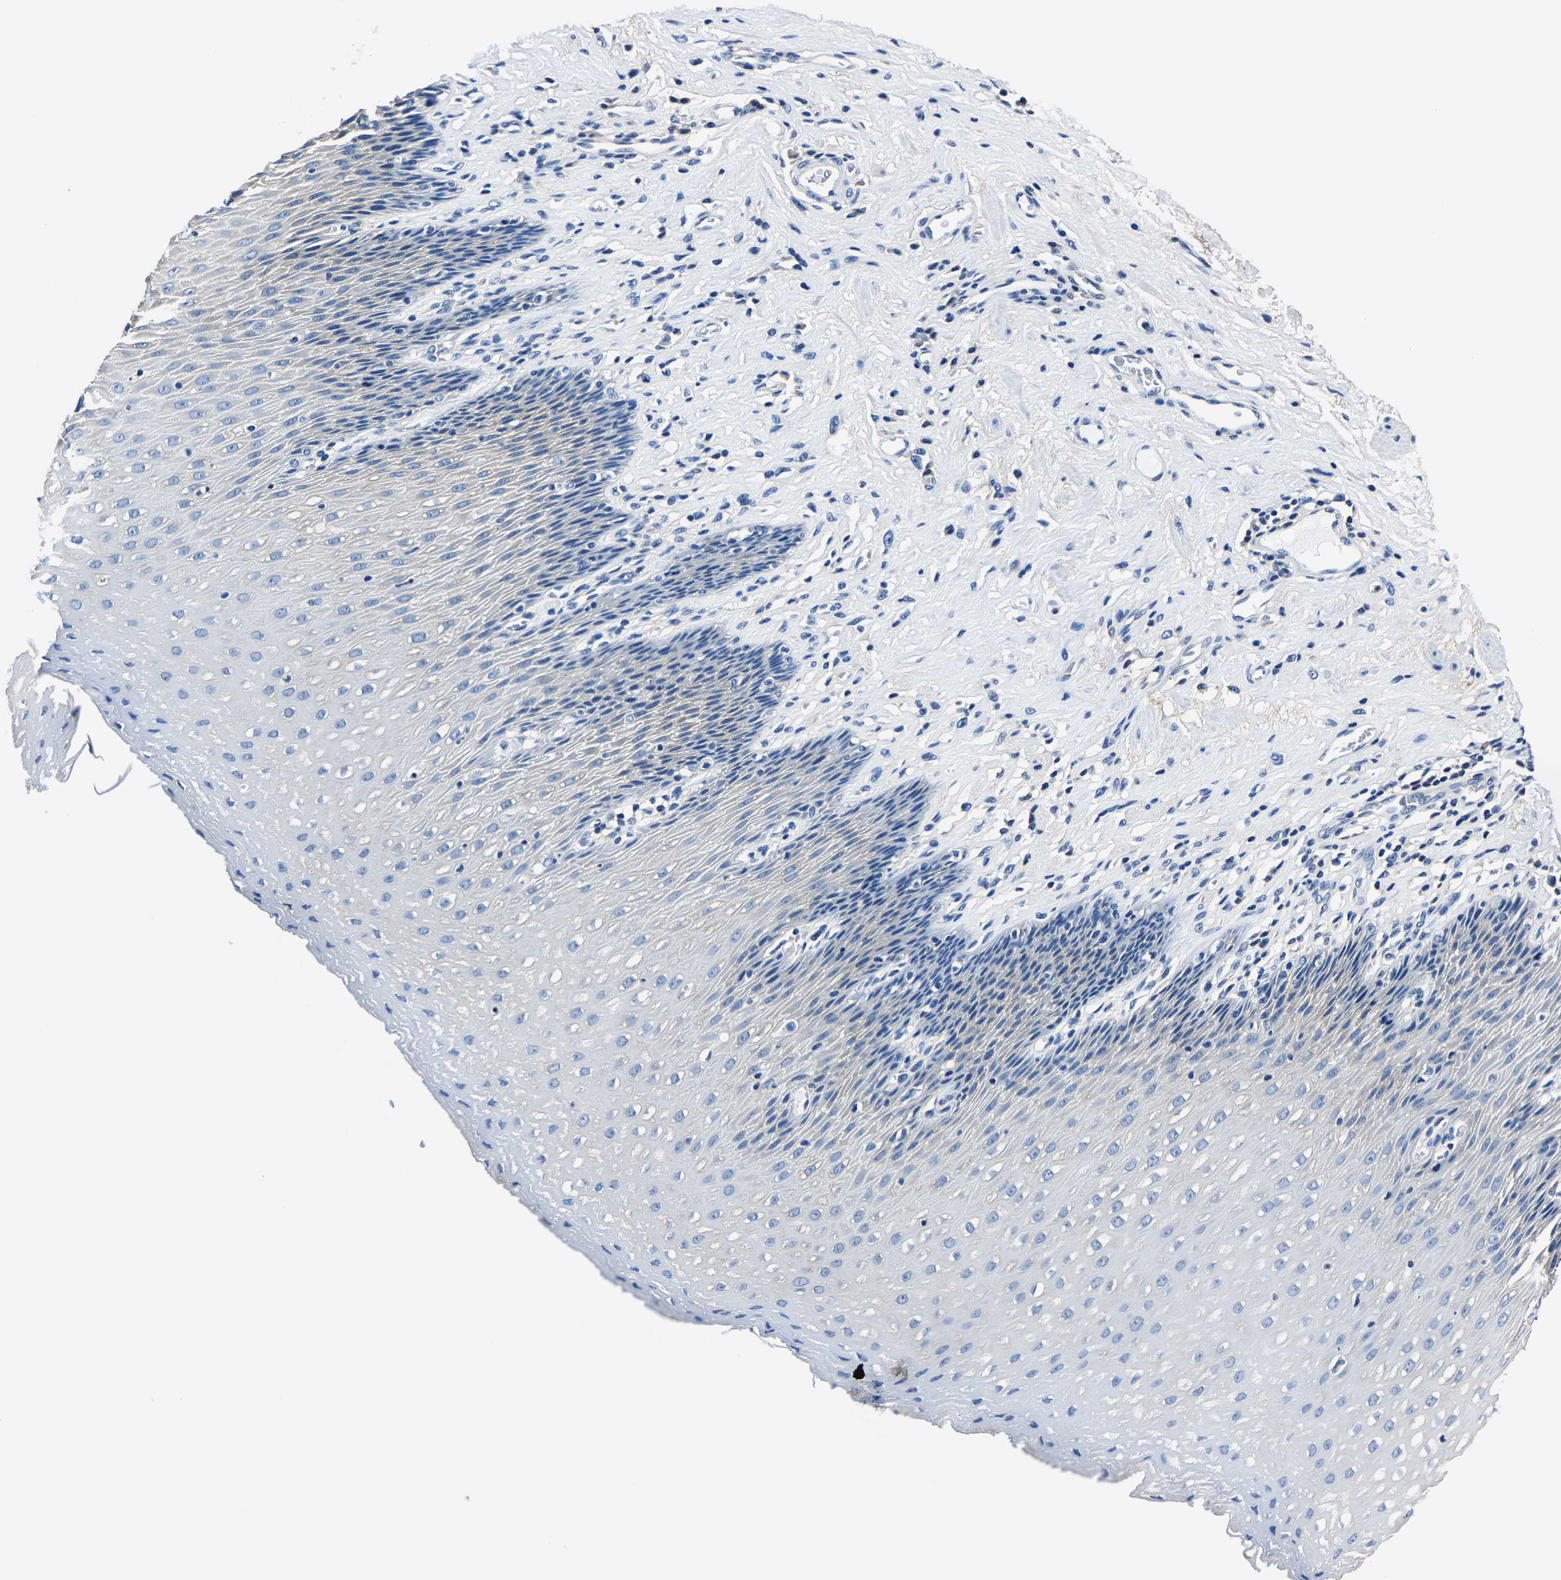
{"staining": {"intensity": "negative", "quantity": "none", "location": "none"}, "tissue": "esophagus", "cell_type": "Squamous epithelial cells", "image_type": "normal", "snomed": [{"axis": "morphology", "description": "Normal tissue, NOS"}, {"axis": "topography", "description": "Esophagus"}], "caption": "Squamous epithelial cells show no significant protein positivity in normal esophagus. Nuclei are stained in blue.", "gene": "ALDOB", "patient": {"sex": "female", "age": 61}}